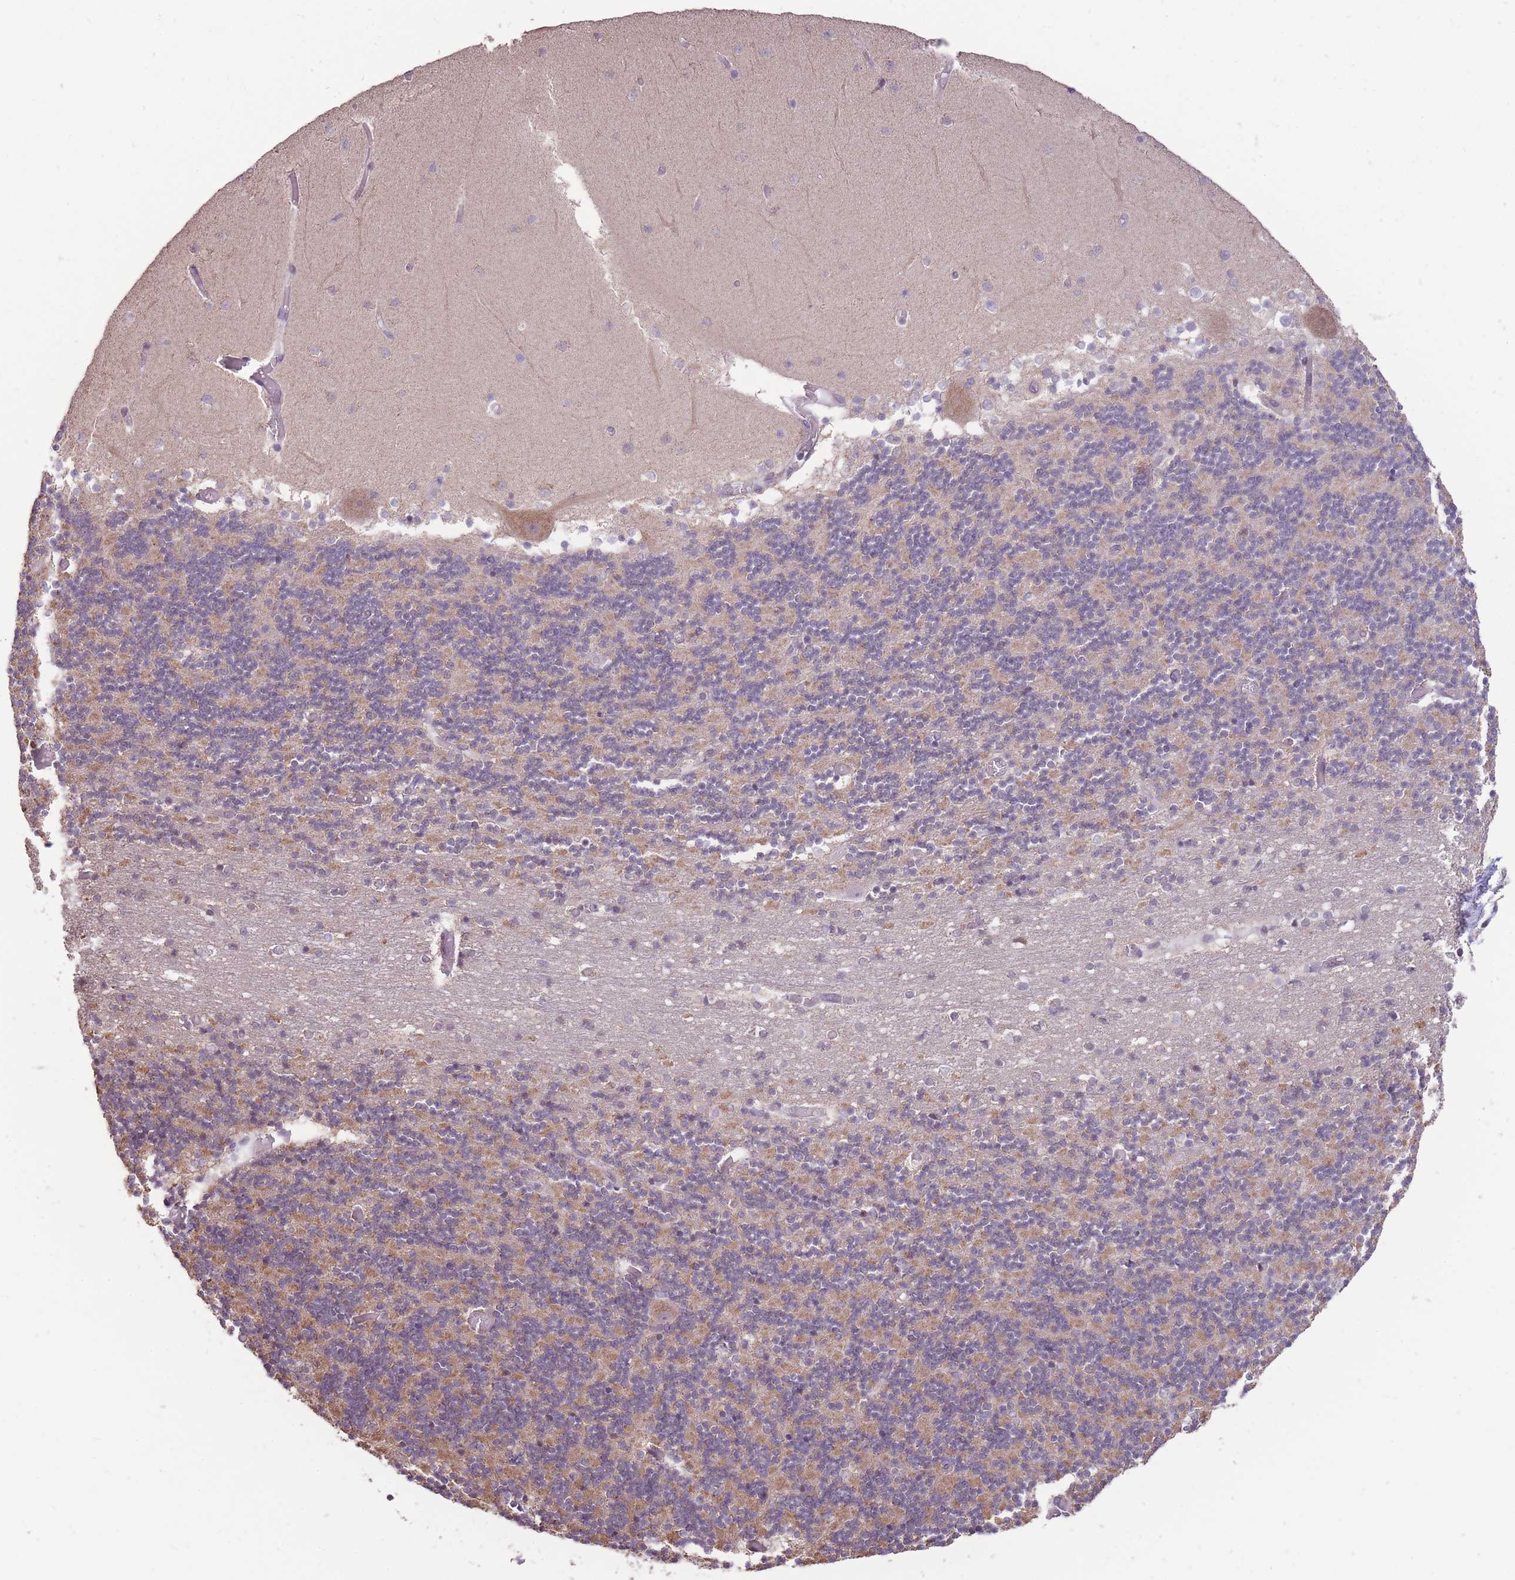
{"staining": {"intensity": "moderate", "quantity": "25%-75%", "location": "cytoplasmic/membranous"}, "tissue": "cerebellum", "cell_type": "Cells in granular layer", "image_type": "normal", "snomed": [{"axis": "morphology", "description": "Normal tissue, NOS"}, {"axis": "topography", "description": "Cerebellum"}], "caption": "Benign cerebellum displays moderate cytoplasmic/membranous positivity in about 25%-75% of cells in granular layer, visualized by immunohistochemistry.", "gene": "NELL1", "patient": {"sex": "female", "age": 28}}